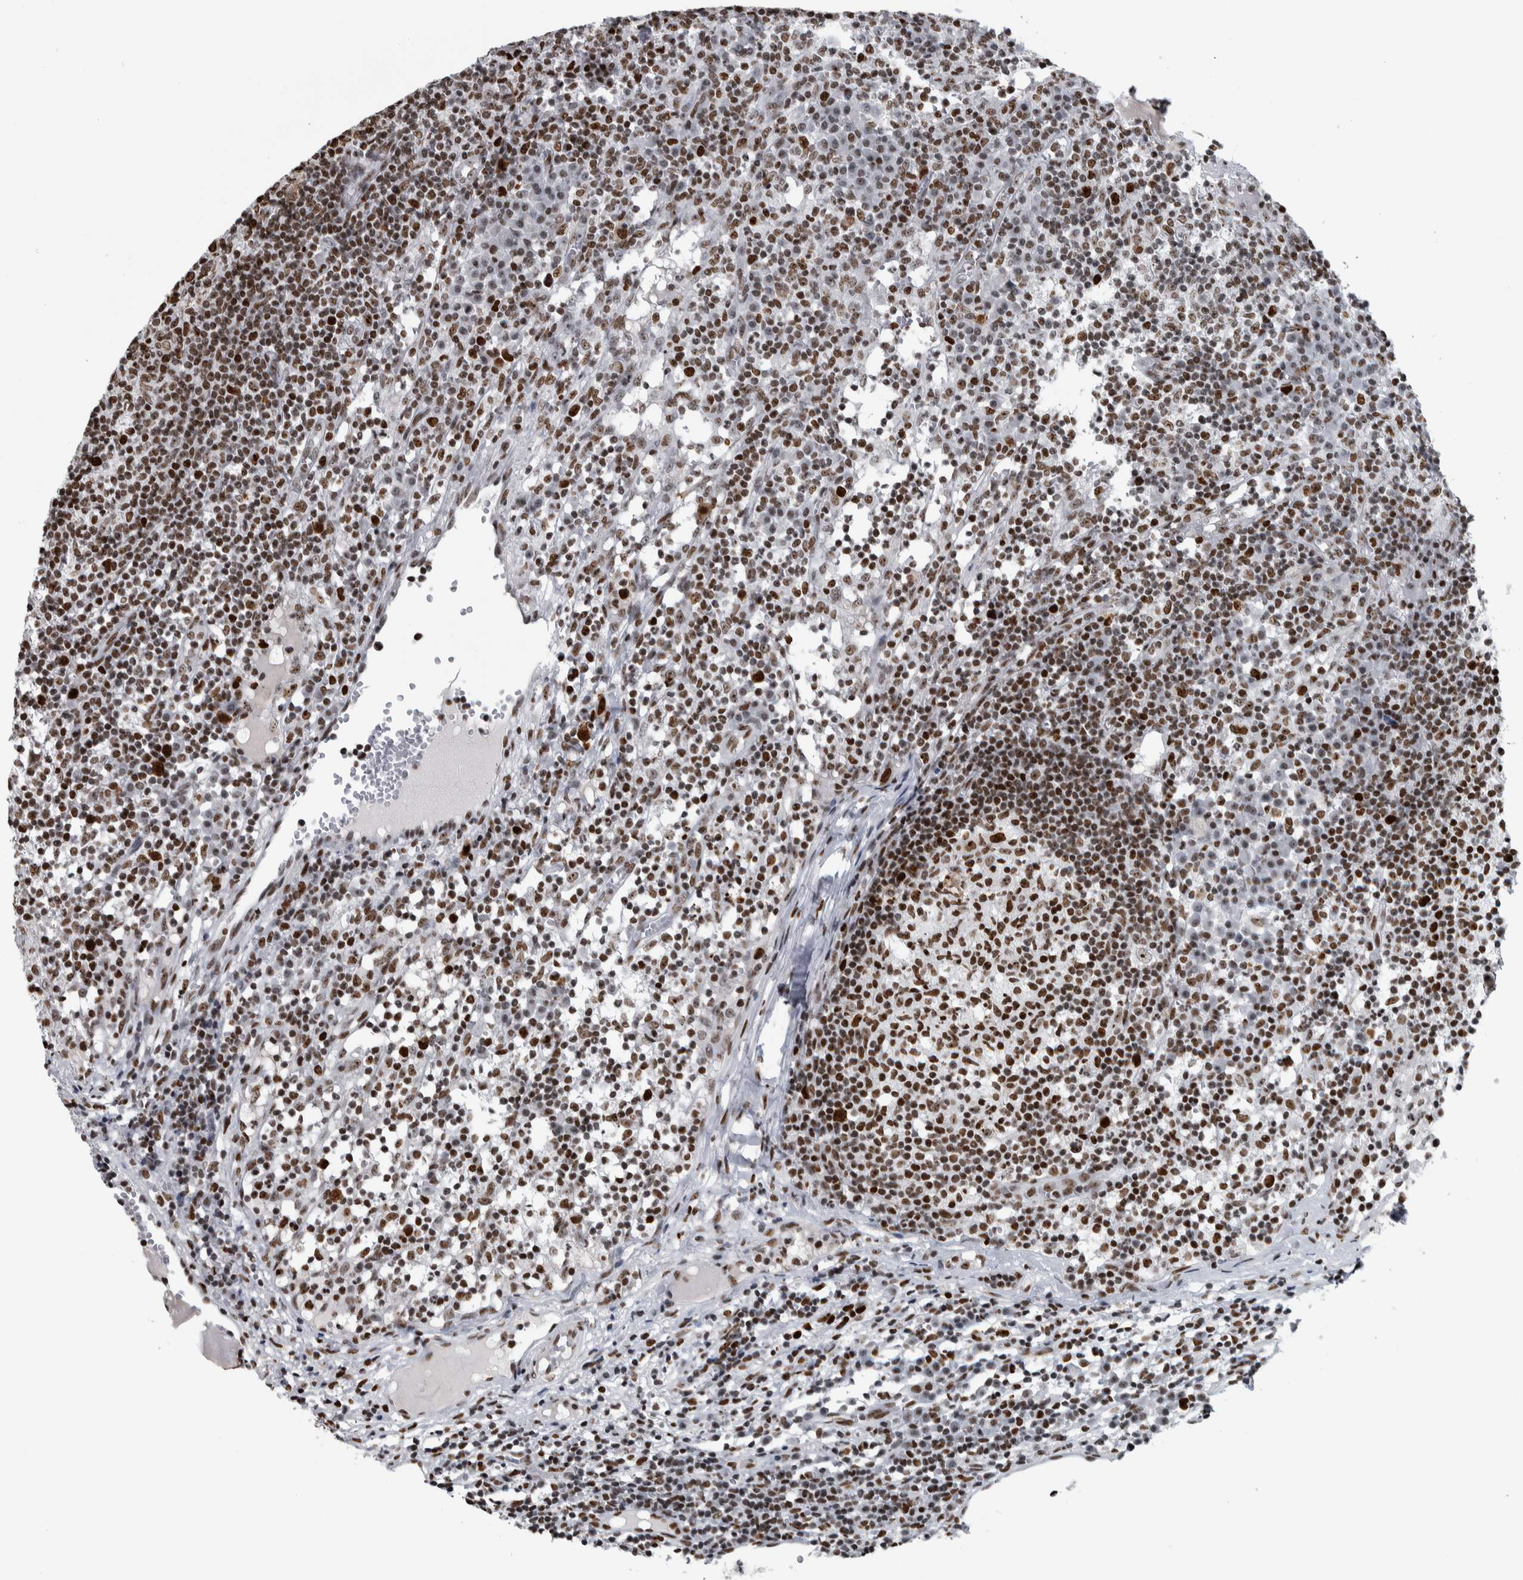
{"staining": {"intensity": "strong", "quantity": ">75%", "location": "nuclear"}, "tissue": "lymph node", "cell_type": "Germinal center cells", "image_type": "normal", "snomed": [{"axis": "morphology", "description": "Normal tissue, NOS"}, {"axis": "morphology", "description": "Inflammation, NOS"}, {"axis": "topography", "description": "Lymph node"}], "caption": "Approximately >75% of germinal center cells in normal lymph node exhibit strong nuclear protein staining as visualized by brown immunohistochemical staining.", "gene": "TOP2B", "patient": {"sex": "male", "age": 55}}